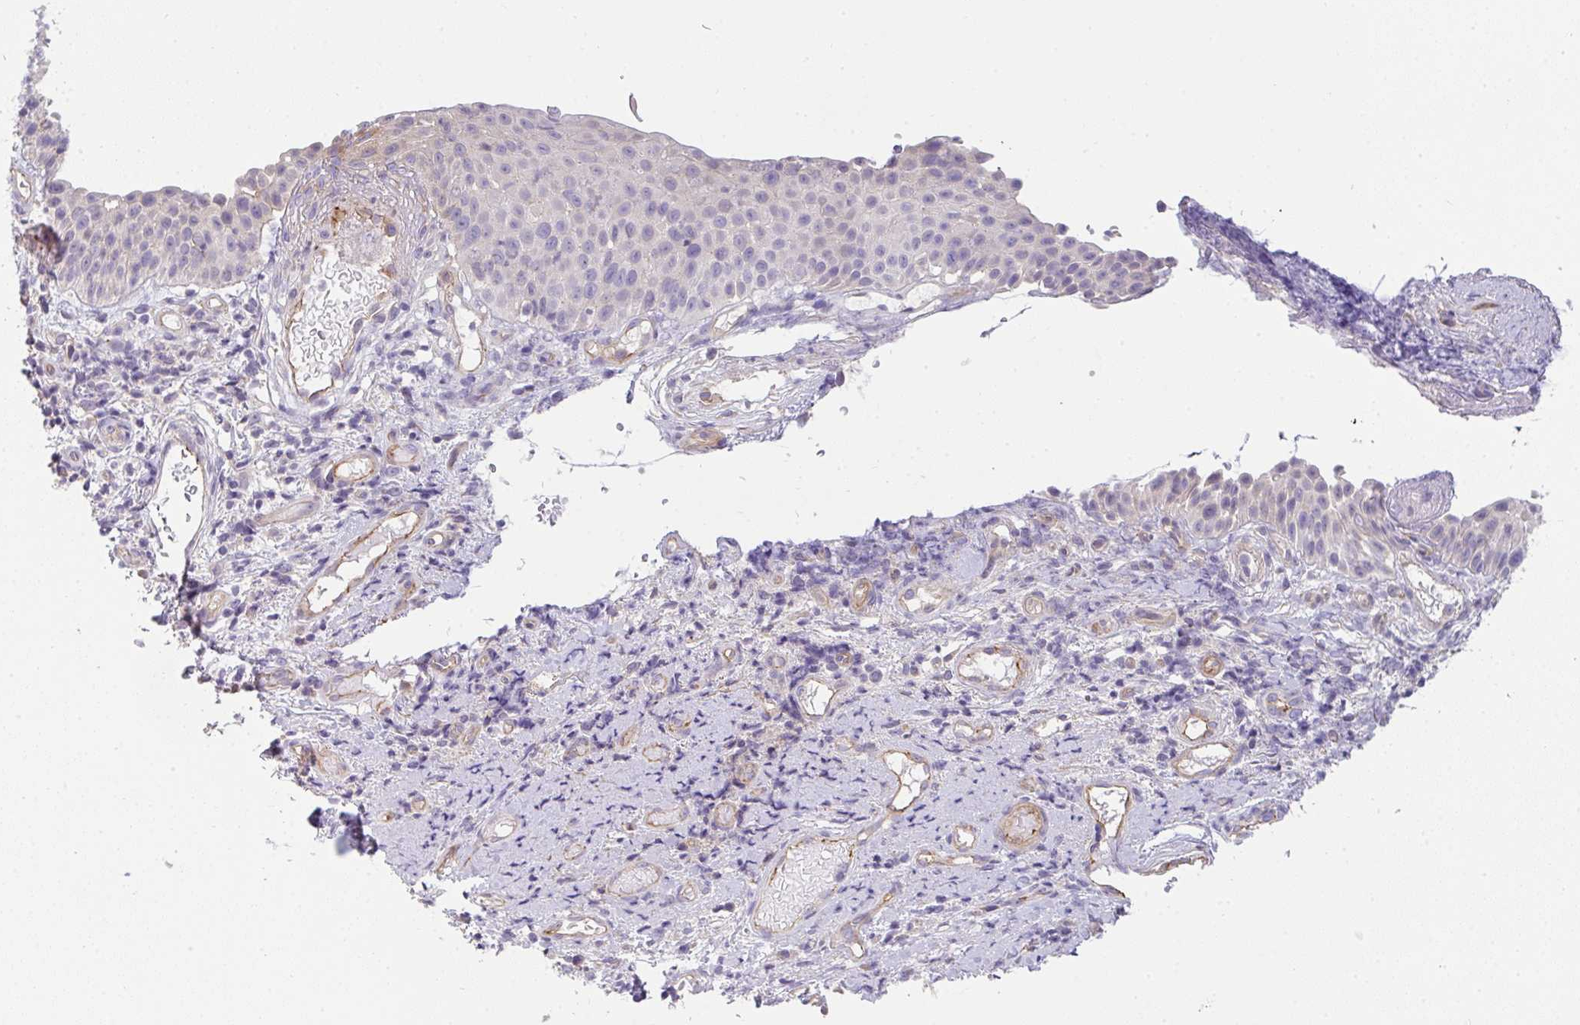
{"staining": {"intensity": "negative", "quantity": "none", "location": "none"}, "tissue": "nasopharynx", "cell_type": "Respiratory epithelial cells", "image_type": "normal", "snomed": [{"axis": "morphology", "description": "Normal tissue, NOS"}, {"axis": "morphology", "description": "Inflammation, NOS"}, {"axis": "topography", "description": "Nasopharynx"}], "caption": "This is an immunohistochemistry (IHC) micrograph of unremarkable human nasopharynx. There is no positivity in respiratory epithelial cells.", "gene": "FILIP1", "patient": {"sex": "male", "age": 54}}